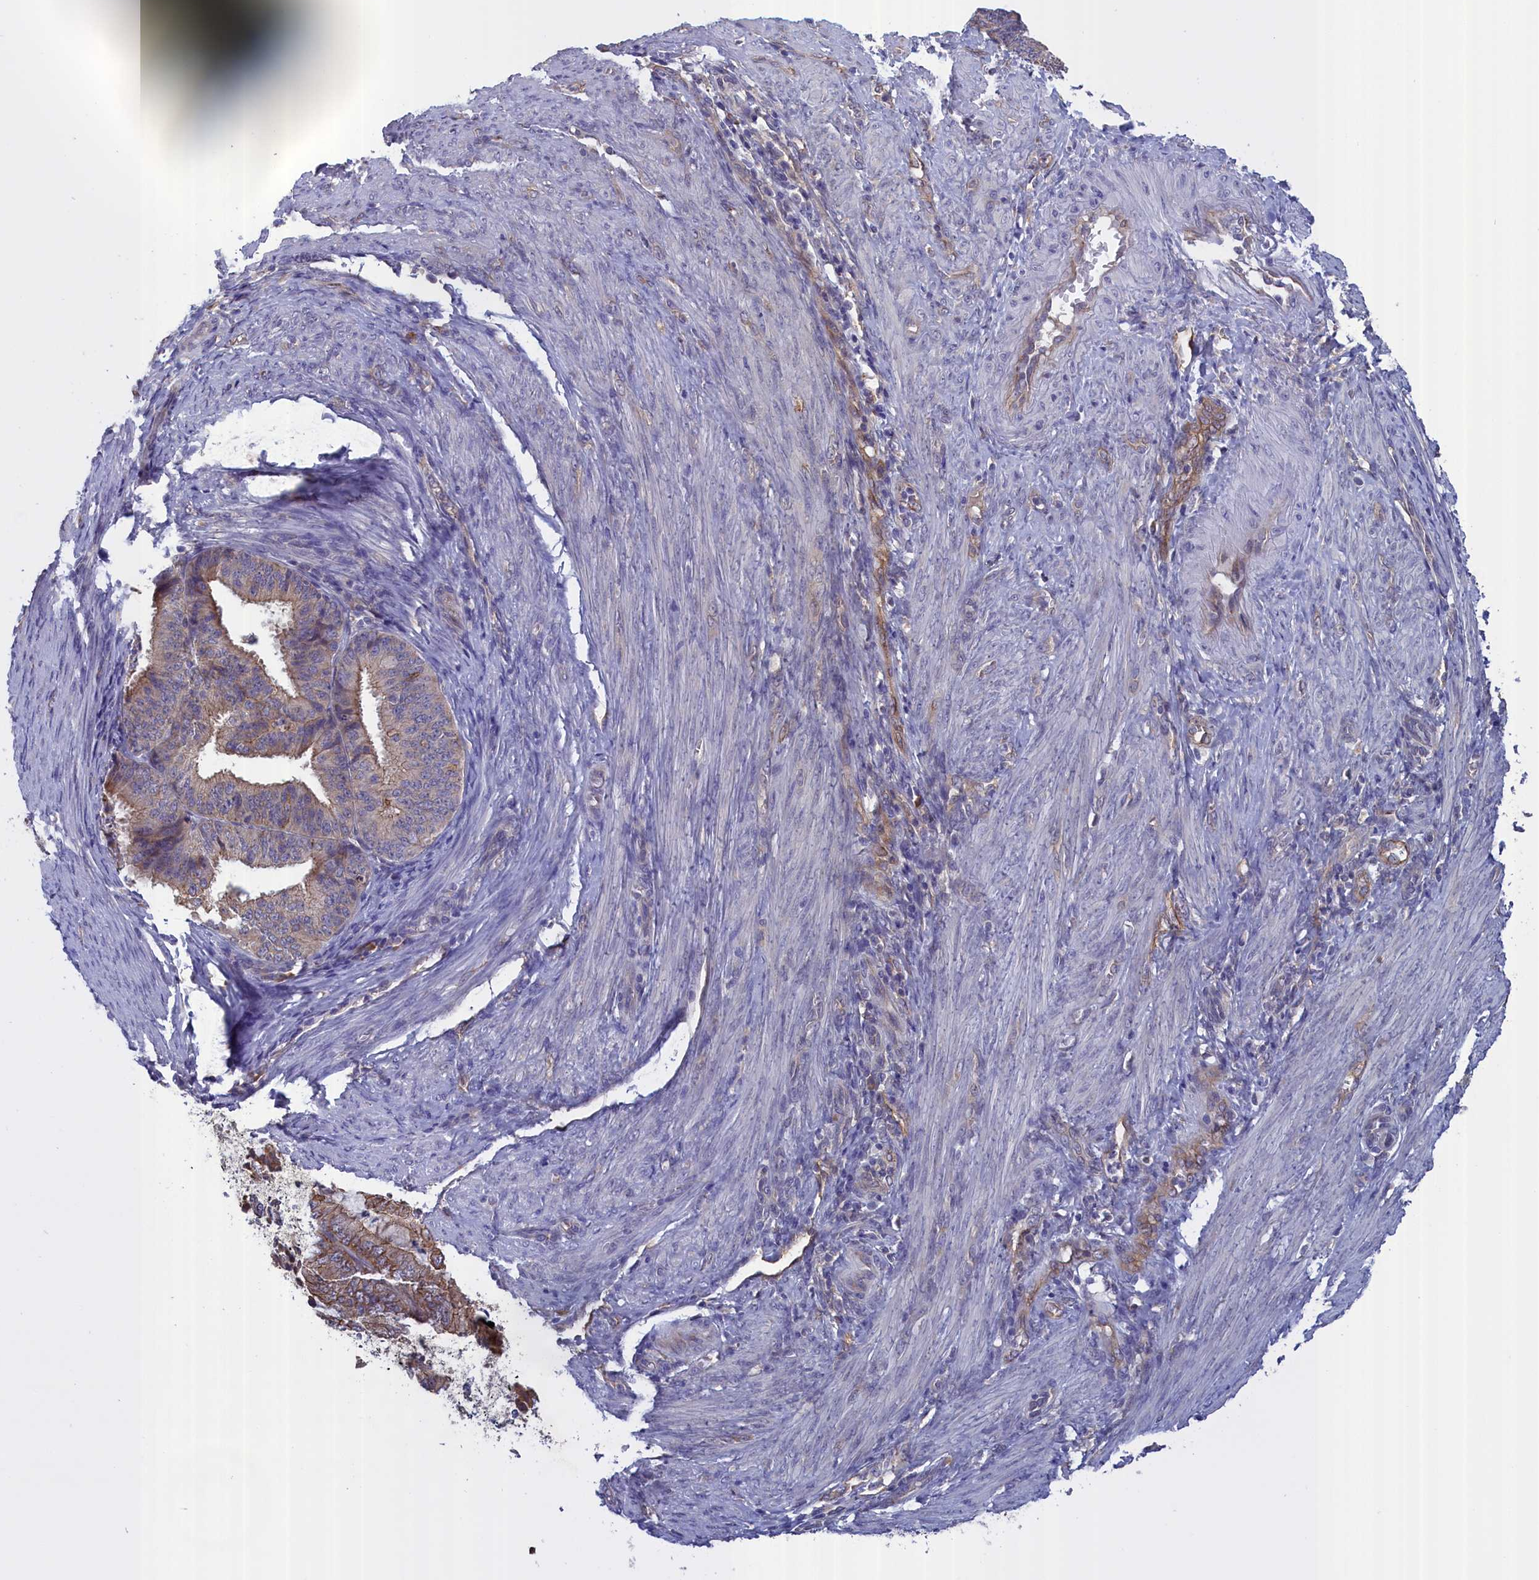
{"staining": {"intensity": "weak", "quantity": "<25%", "location": "cytoplasmic/membranous"}, "tissue": "endometrial cancer", "cell_type": "Tumor cells", "image_type": "cancer", "snomed": [{"axis": "morphology", "description": "Adenocarcinoma, NOS"}, {"axis": "topography", "description": "Endometrium"}], "caption": "Micrograph shows no protein staining in tumor cells of endometrial cancer tissue.", "gene": "COL19A1", "patient": {"sex": "female", "age": 51}}